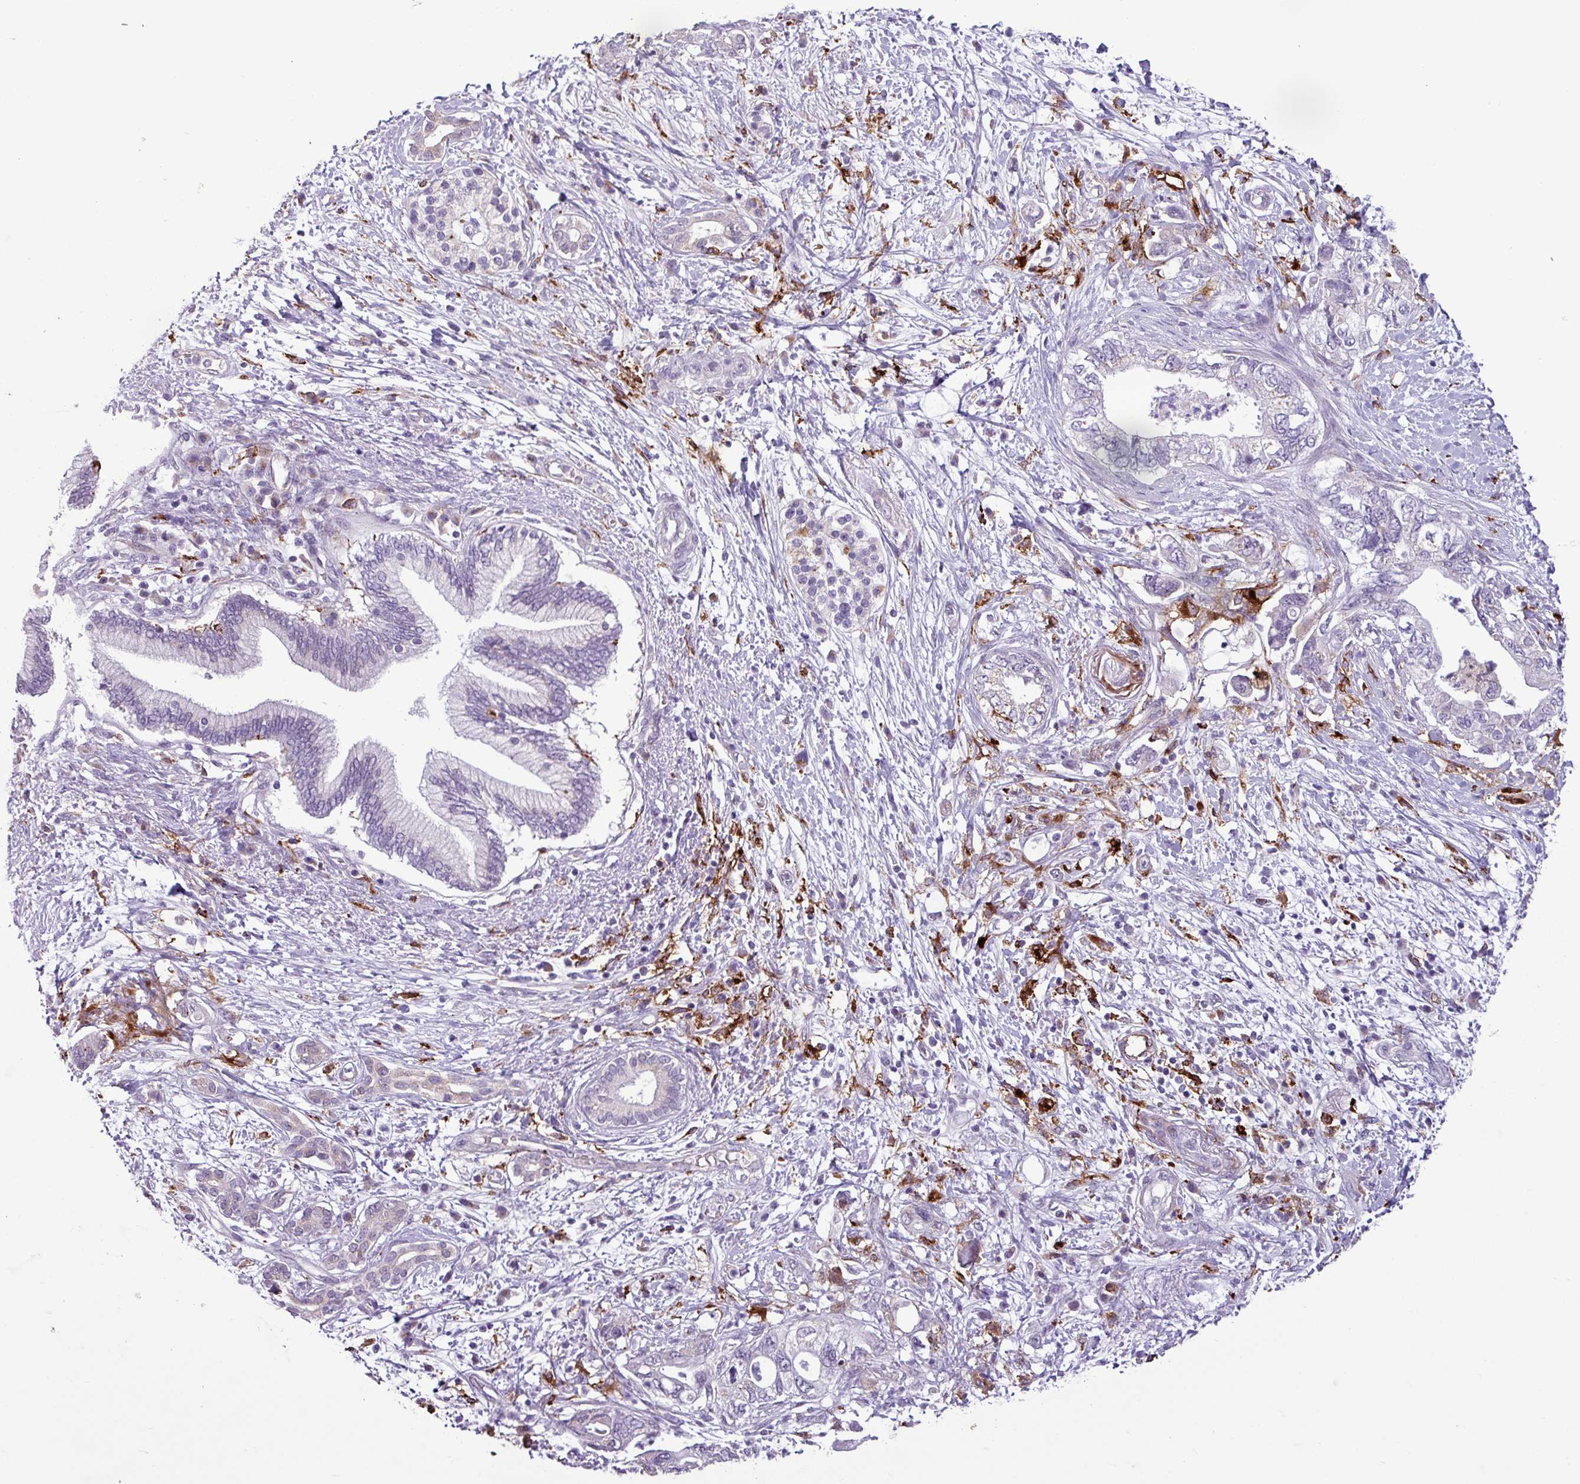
{"staining": {"intensity": "negative", "quantity": "none", "location": "none"}, "tissue": "pancreatic cancer", "cell_type": "Tumor cells", "image_type": "cancer", "snomed": [{"axis": "morphology", "description": "Adenocarcinoma, NOS"}, {"axis": "topography", "description": "Pancreas"}], "caption": "Human pancreatic adenocarcinoma stained for a protein using IHC displays no expression in tumor cells.", "gene": "C9orf24", "patient": {"sex": "female", "age": 73}}